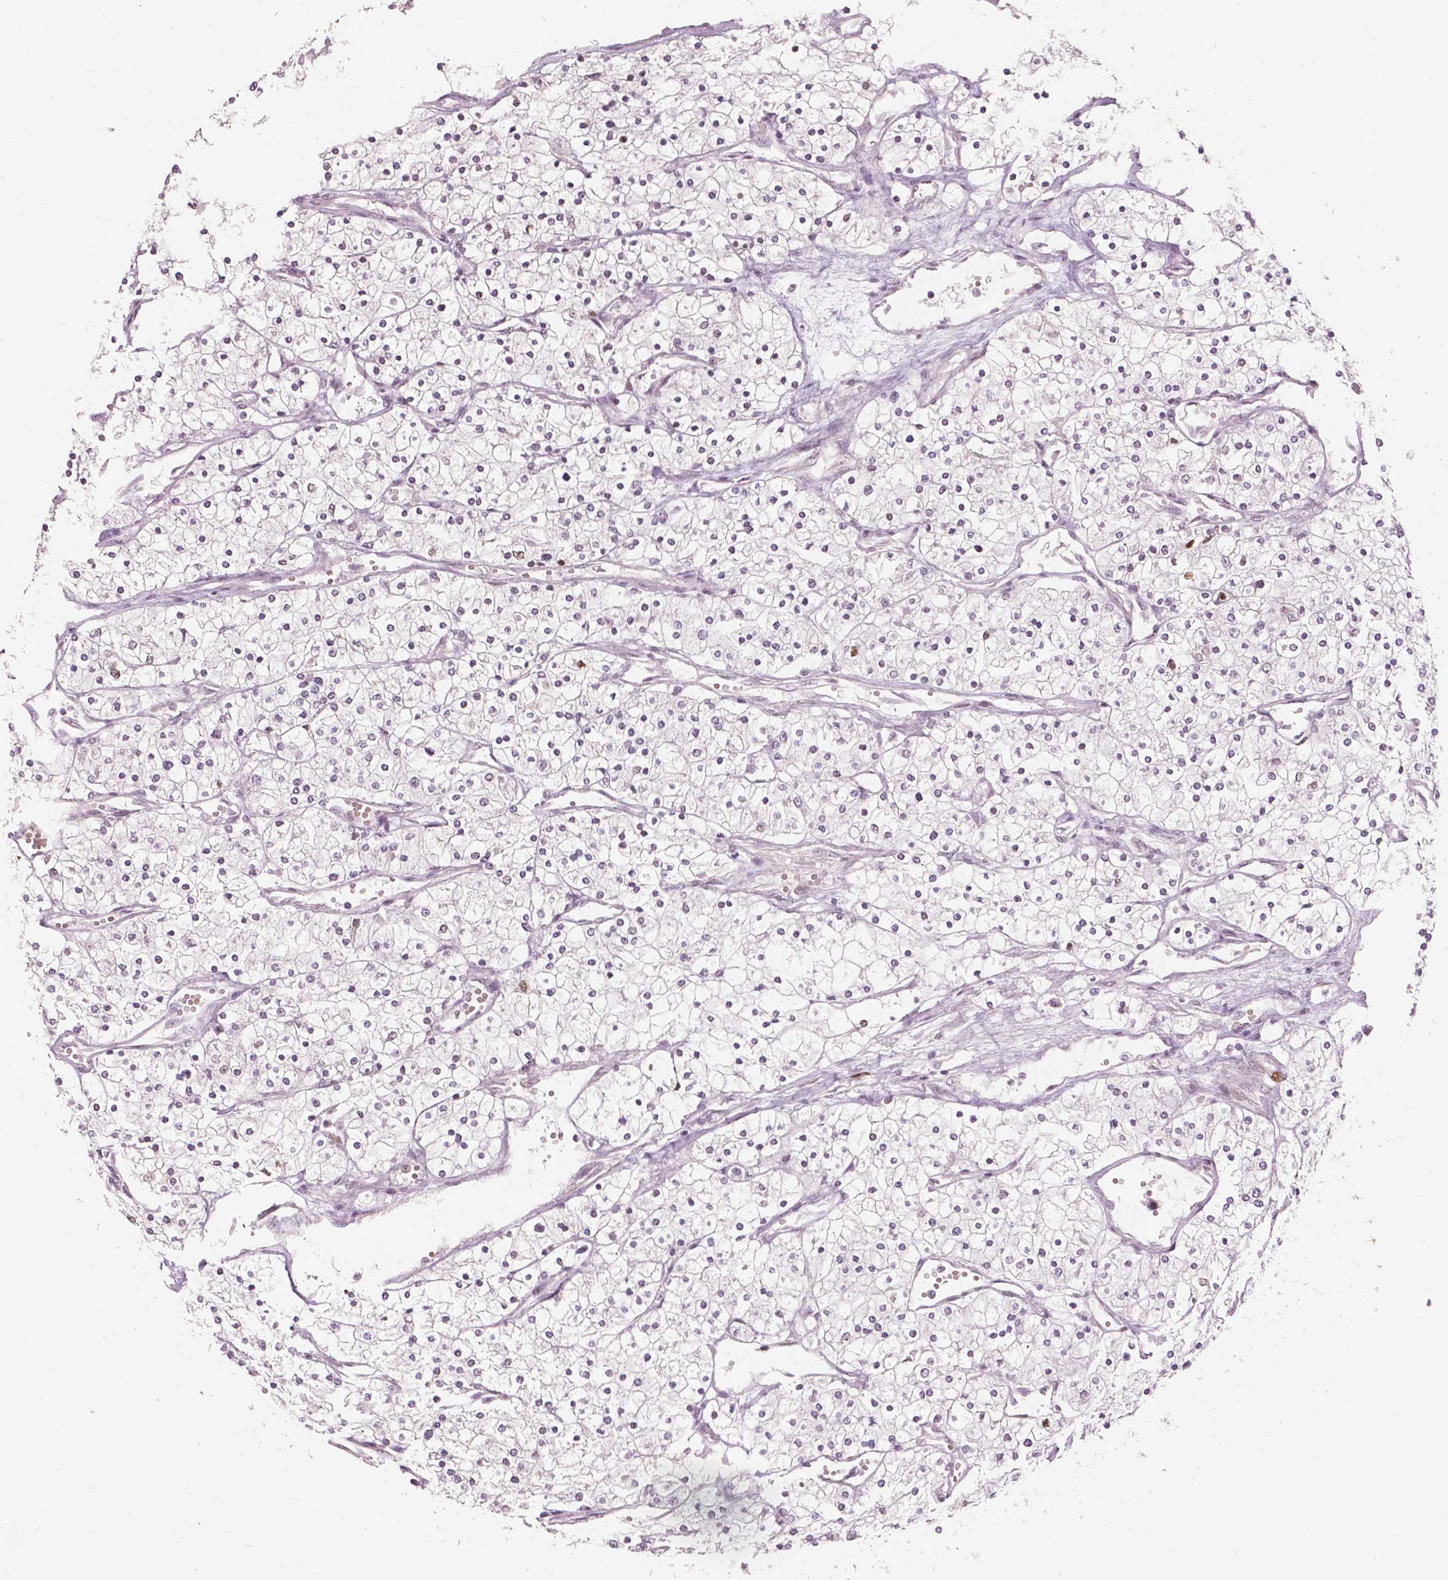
{"staining": {"intensity": "negative", "quantity": "none", "location": "none"}, "tissue": "renal cancer", "cell_type": "Tumor cells", "image_type": "cancer", "snomed": [{"axis": "morphology", "description": "Adenocarcinoma, NOS"}, {"axis": "topography", "description": "Kidney"}], "caption": "Micrograph shows no significant protein positivity in tumor cells of renal cancer.", "gene": "NSD2", "patient": {"sex": "male", "age": 80}}